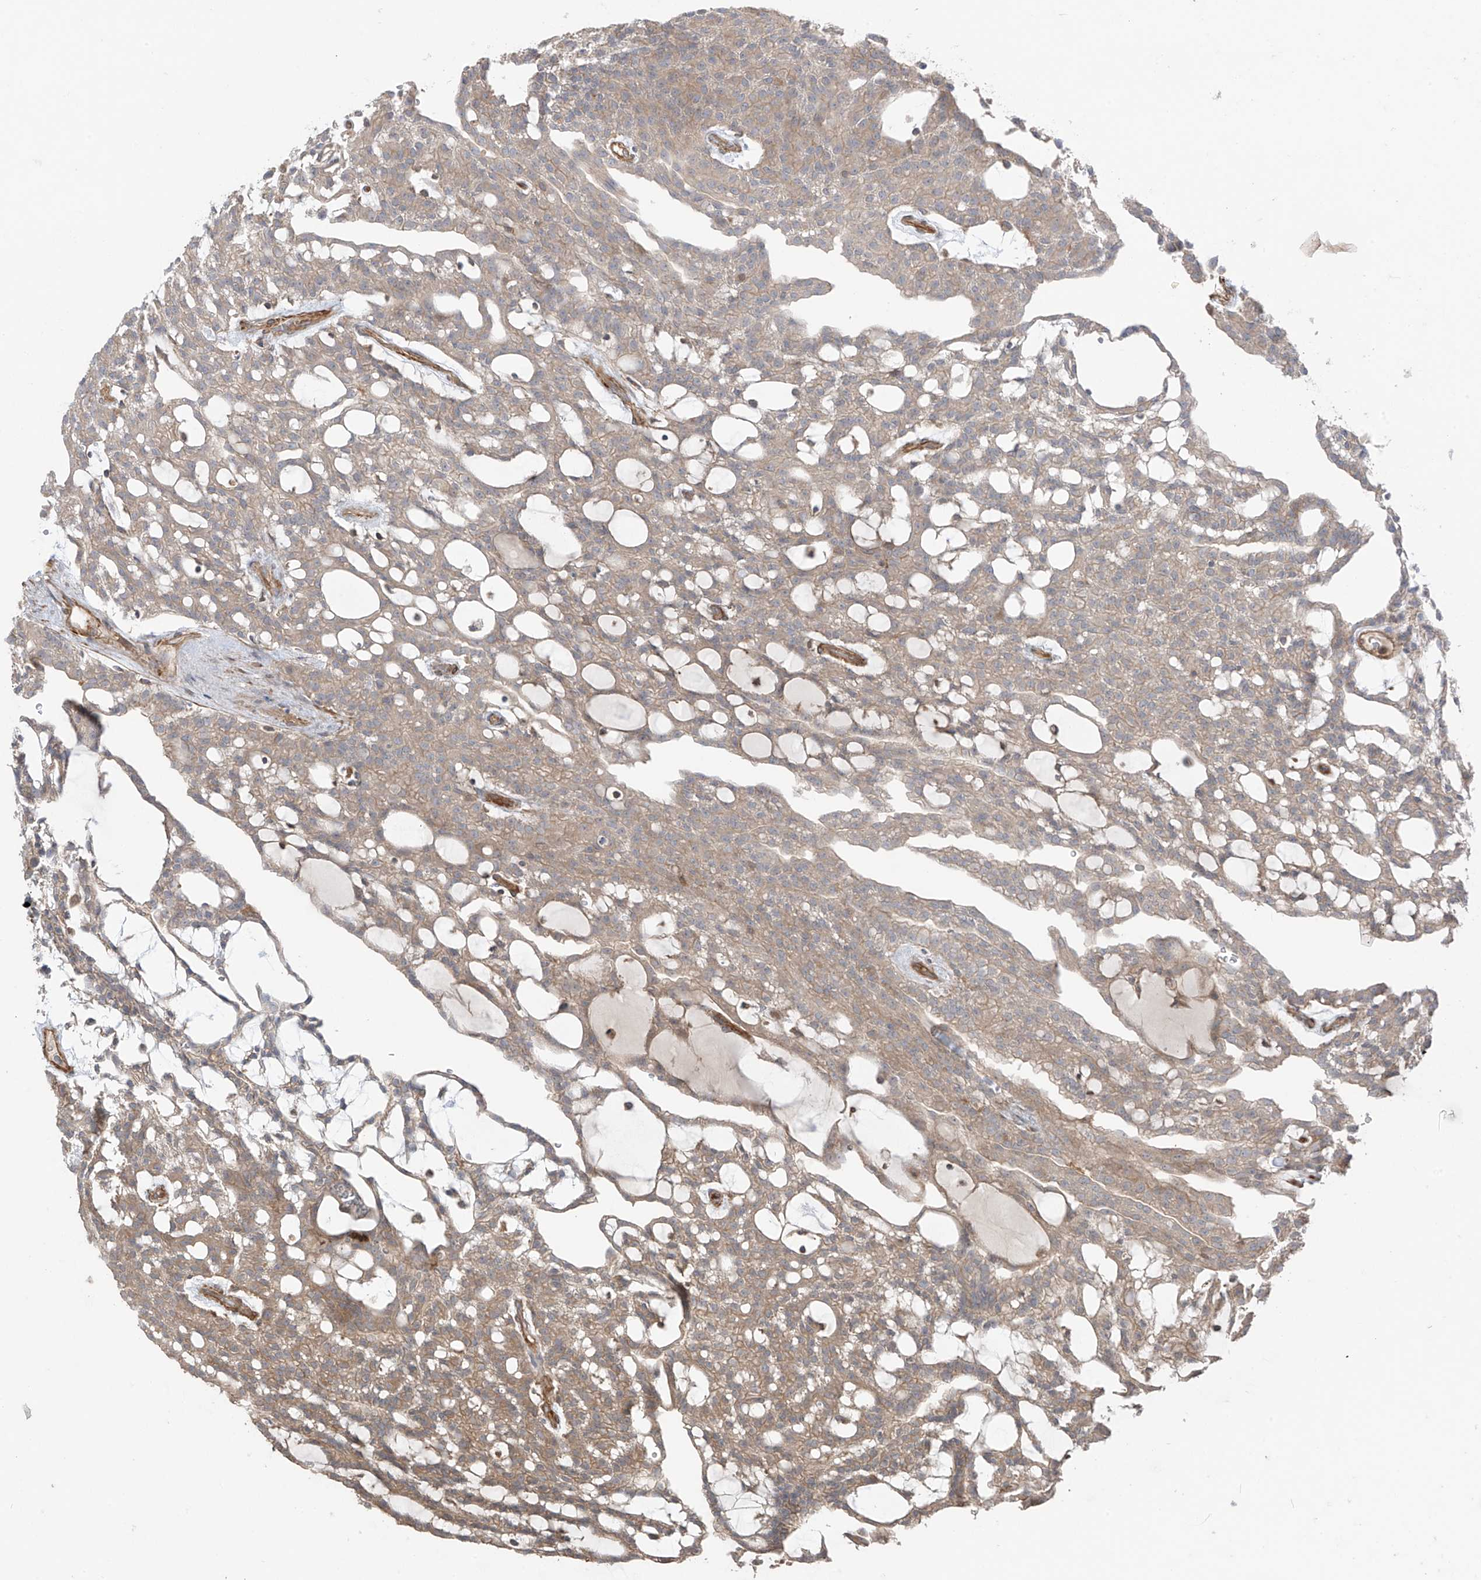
{"staining": {"intensity": "weak", "quantity": ">75%", "location": "cytoplasmic/membranous"}, "tissue": "renal cancer", "cell_type": "Tumor cells", "image_type": "cancer", "snomed": [{"axis": "morphology", "description": "Adenocarcinoma, NOS"}, {"axis": "topography", "description": "Kidney"}], "caption": "Weak cytoplasmic/membranous positivity is appreciated in about >75% of tumor cells in renal cancer (adenocarcinoma).", "gene": "TRMU", "patient": {"sex": "male", "age": 63}}